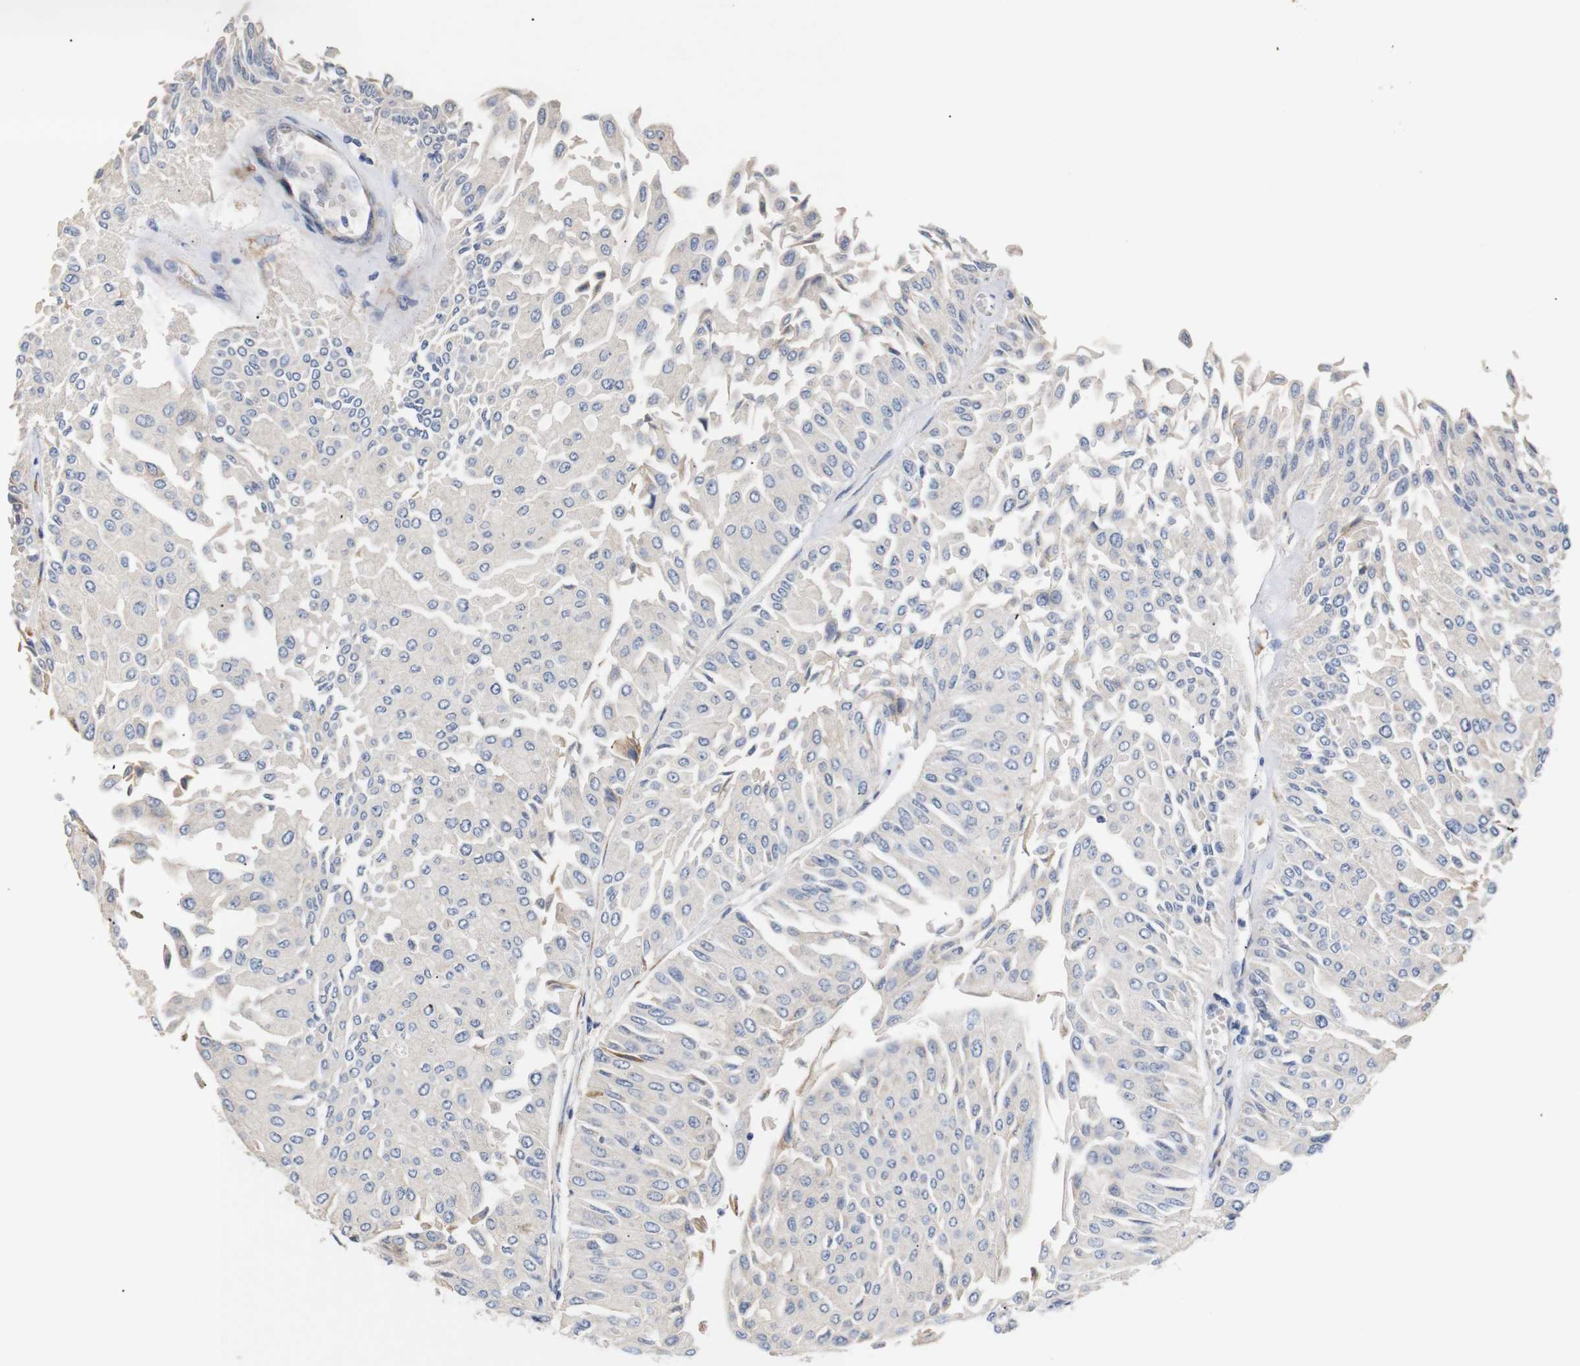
{"staining": {"intensity": "weak", "quantity": "<25%", "location": "cytoplasmic/membranous"}, "tissue": "urothelial cancer", "cell_type": "Tumor cells", "image_type": "cancer", "snomed": [{"axis": "morphology", "description": "Urothelial carcinoma, Low grade"}, {"axis": "topography", "description": "Urinary bladder"}], "caption": "The histopathology image shows no staining of tumor cells in urothelial cancer.", "gene": "TRIM5", "patient": {"sex": "male", "age": 67}}